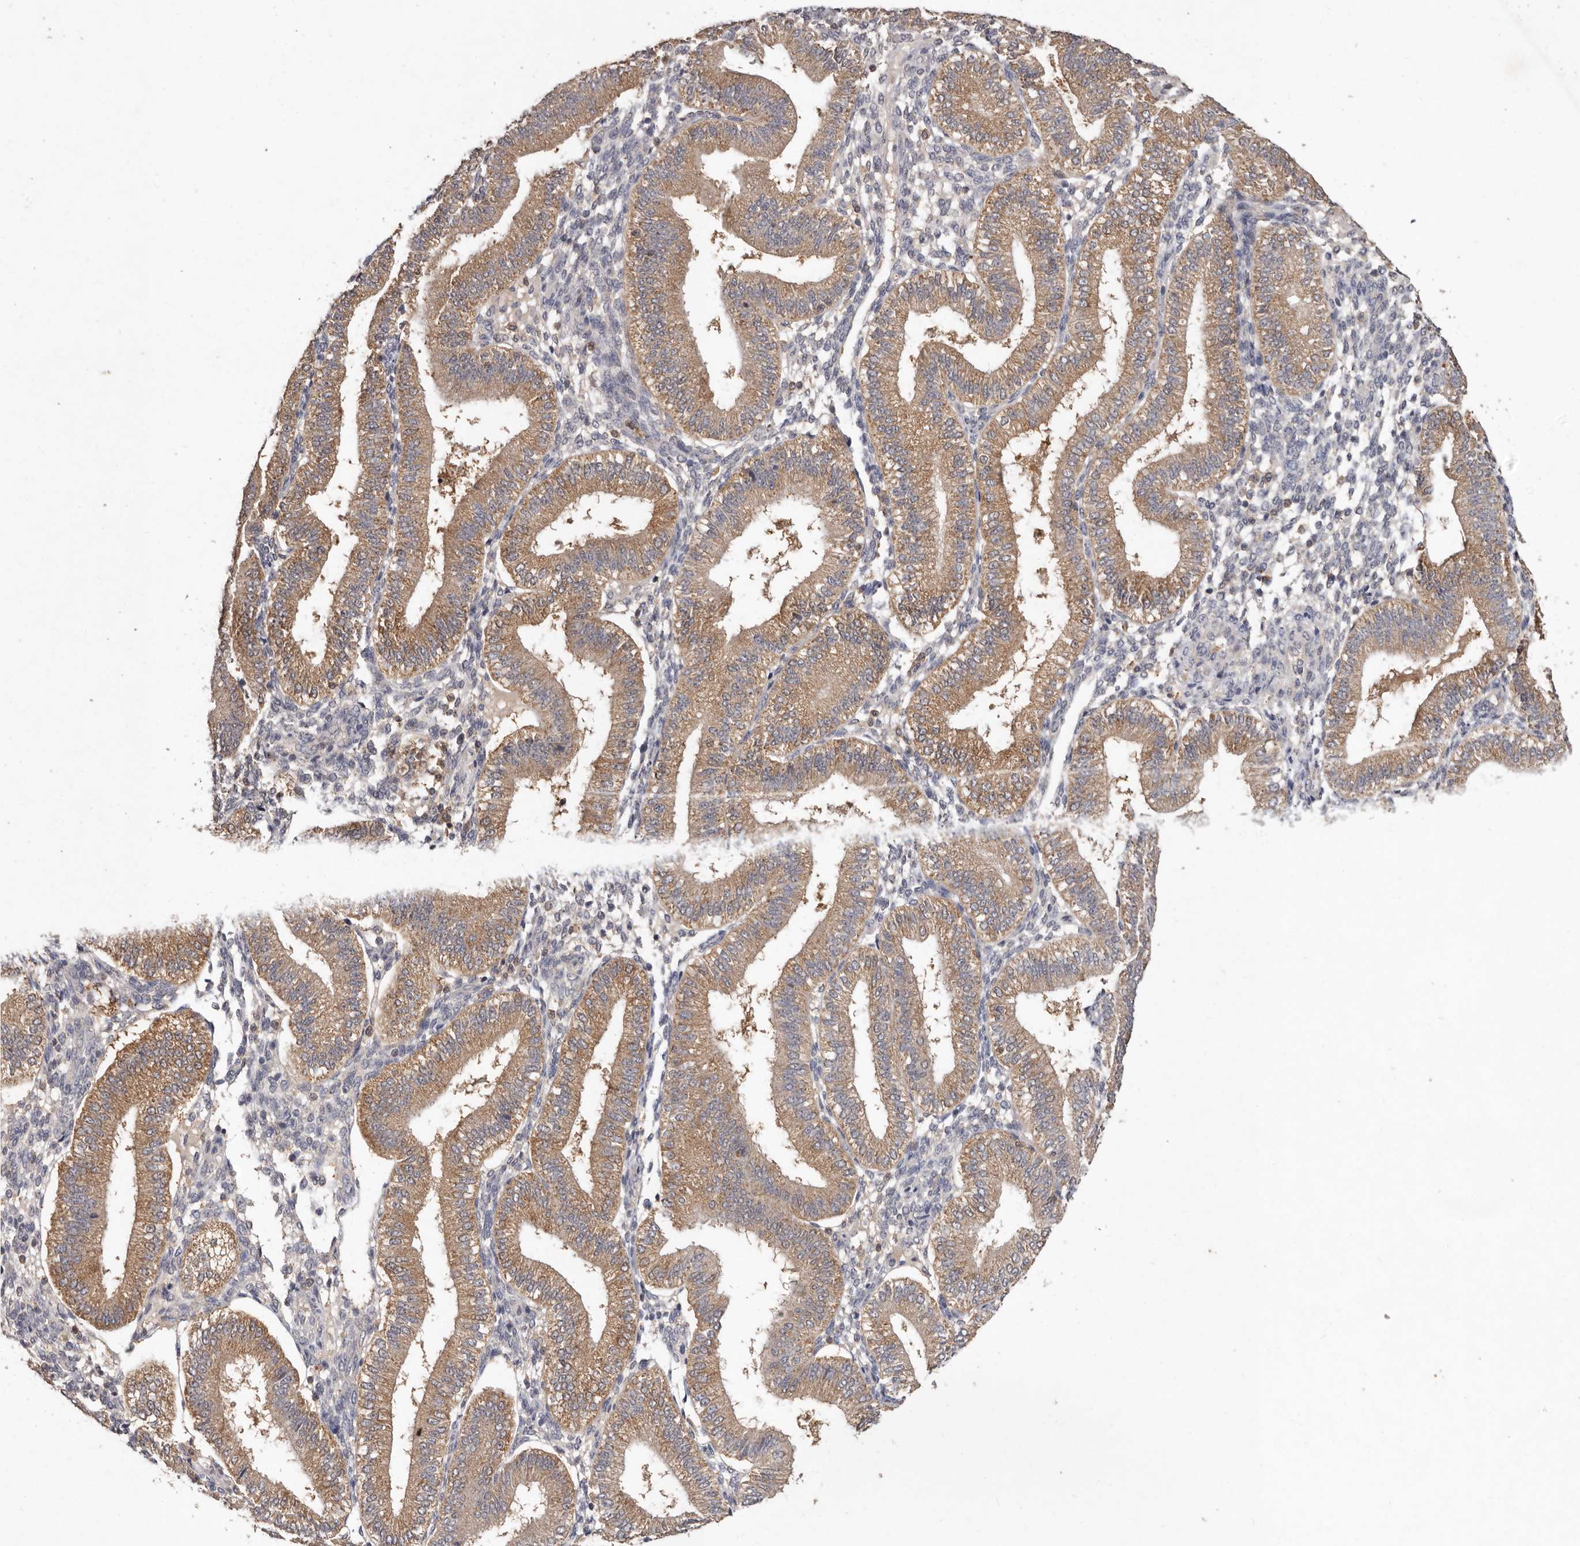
{"staining": {"intensity": "negative", "quantity": "none", "location": "none"}, "tissue": "endometrium", "cell_type": "Cells in endometrial stroma", "image_type": "normal", "snomed": [{"axis": "morphology", "description": "Normal tissue, NOS"}, {"axis": "topography", "description": "Endometrium"}], "caption": "IHC image of normal endometrium: human endometrium stained with DAB exhibits no significant protein positivity in cells in endometrial stroma.", "gene": "EDEM1", "patient": {"sex": "female", "age": 39}}